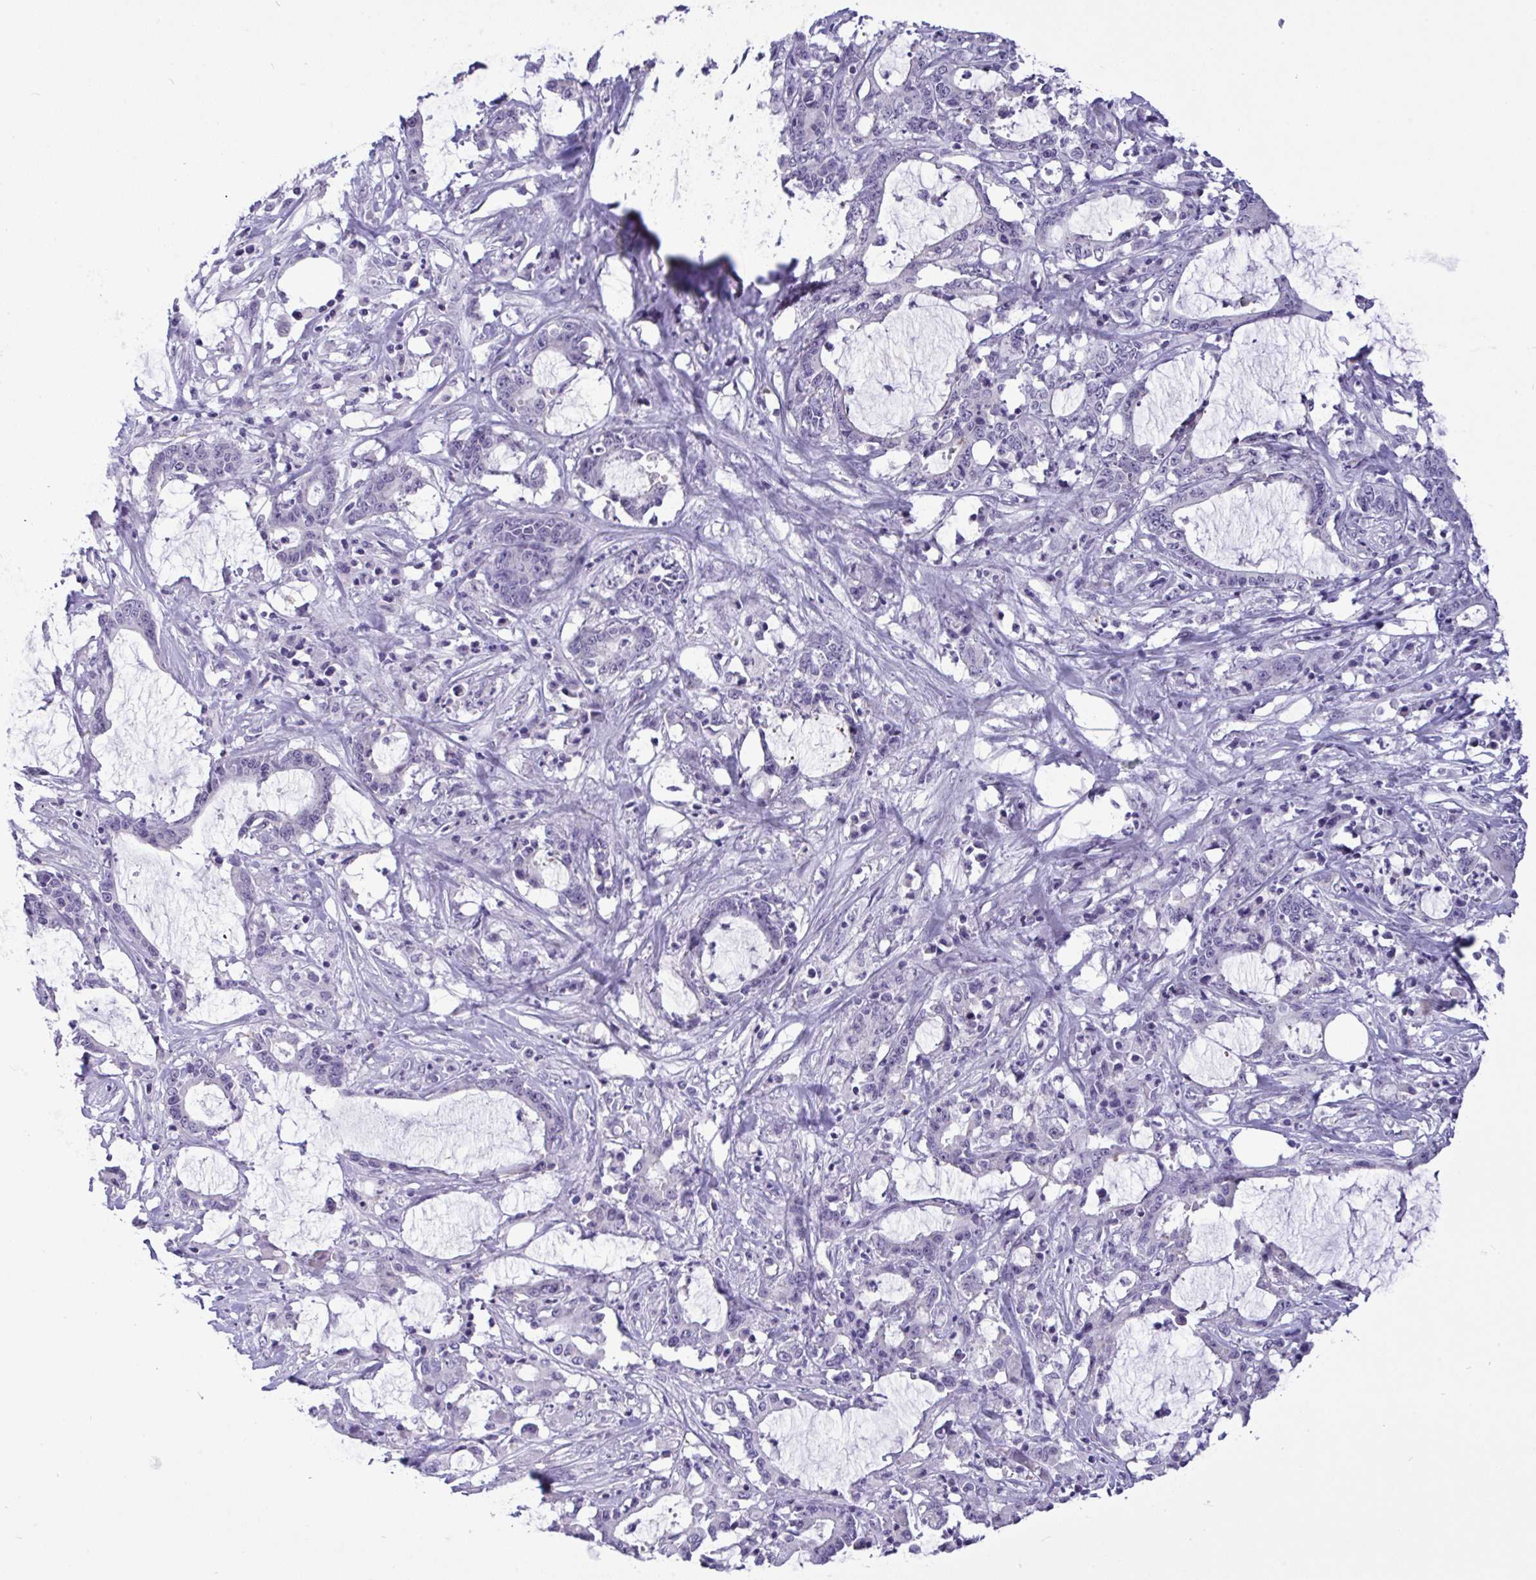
{"staining": {"intensity": "negative", "quantity": "none", "location": "none"}, "tissue": "stomach cancer", "cell_type": "Tumor cells", "image_type": "cancer", "snomed": [{"axis": "morphology", "description": "Adenocarcinoma, NOS"}, {"axis": "topography", "description": "Stomach, upper"}], "caption": "Tumor cells show no significant protein expression in stomach cancer.", "gene": "YBX2", "patient": {"sex": "male", "age": 68}}